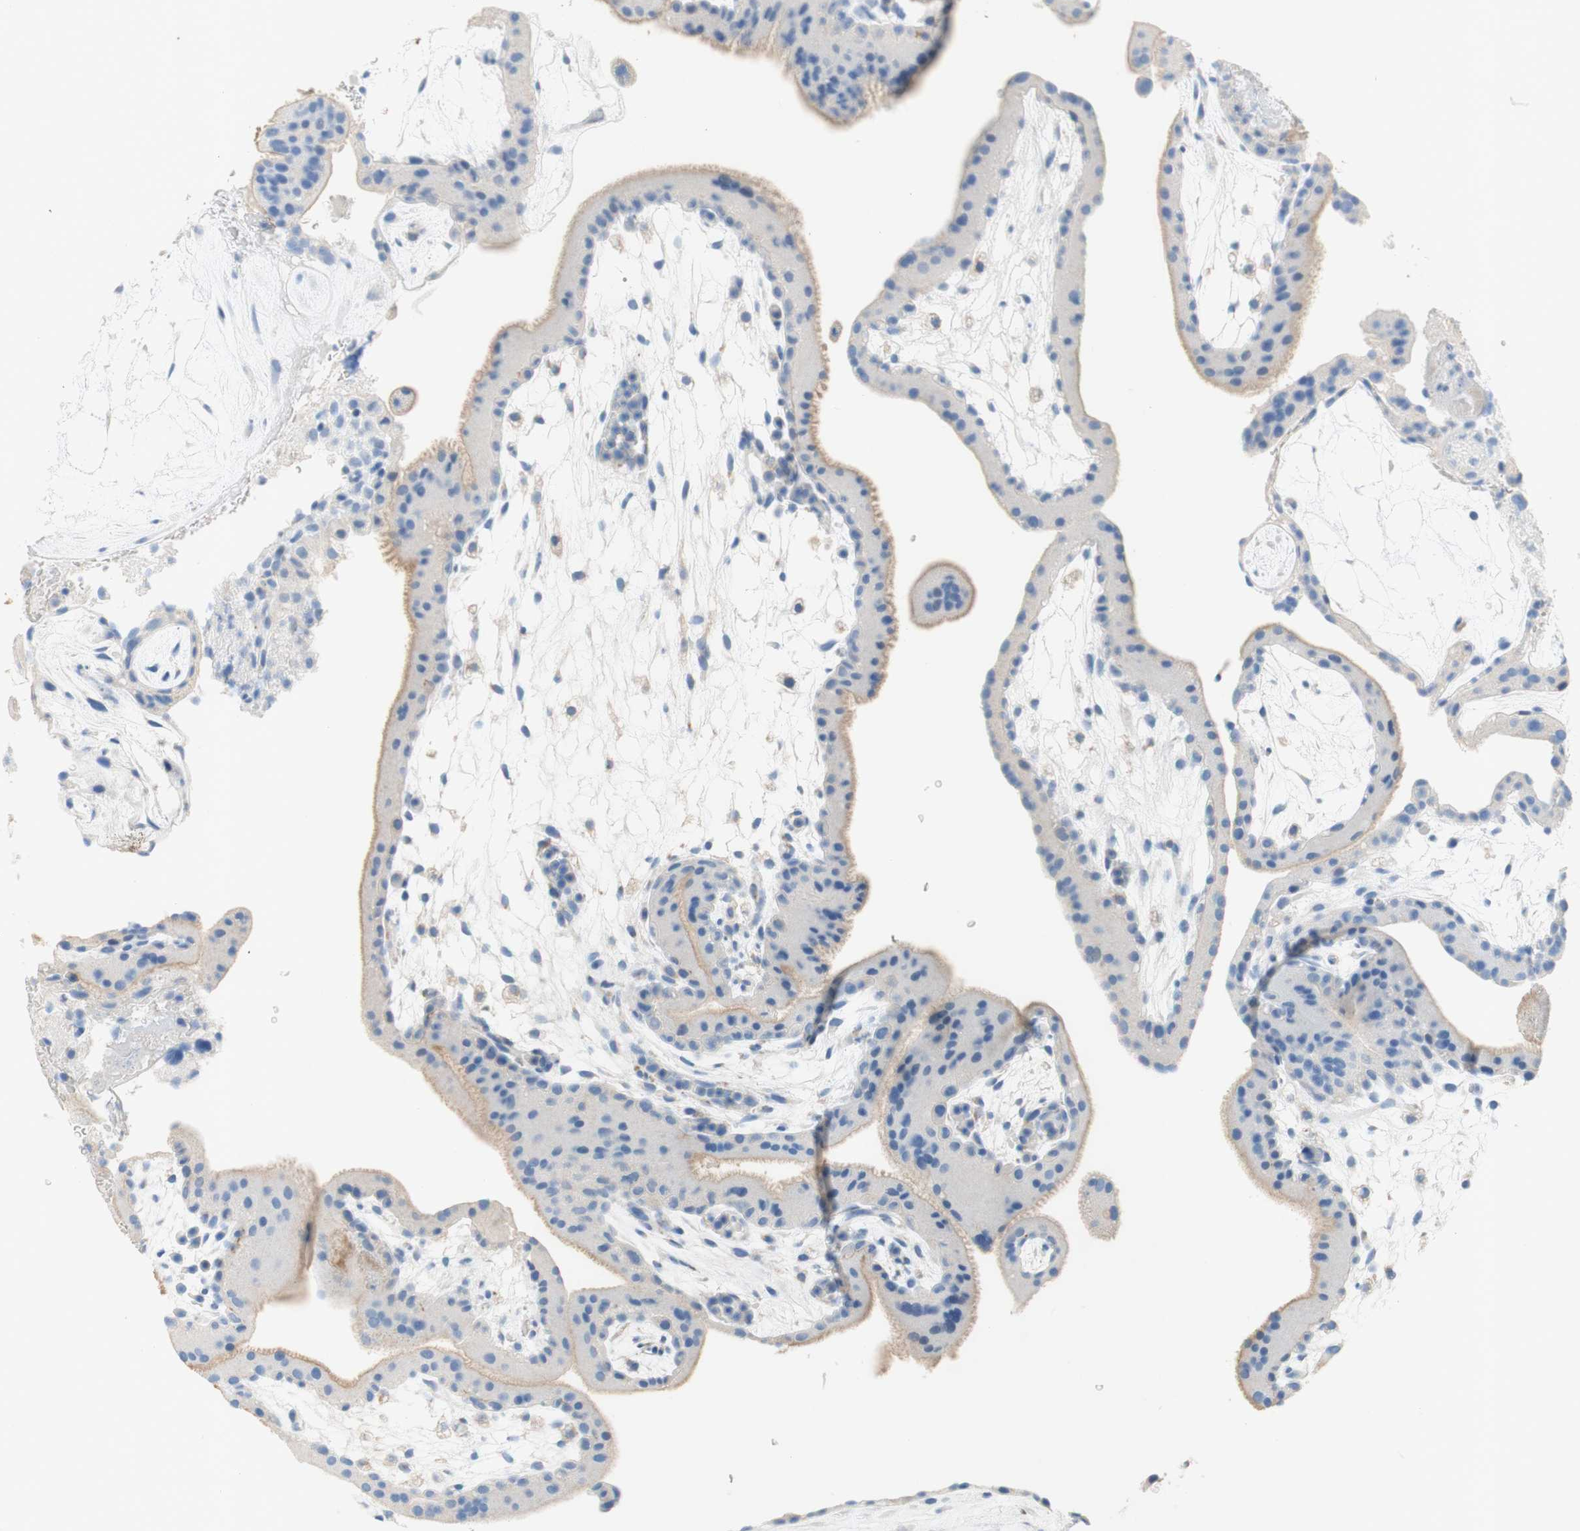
{"staining": {"intensity": "negative", "quantity": "none", "location": "none"}, "tissue": "placenta", "cell_type": "Decidual cells", "image_type": "normal", "snomed": [{"axis": "morphology", "description": "Normal tissue, NOS"}, {"axis": "topography", "description": "Placenta"}], "caption": "IHC histopathology image of normal human placenta stained for a protein (brown), which shows no staining in decidual cells. Brightfield microscopy of IHC stained with DAB (brown) and hematoxylin (blue), captured at high magnification.", "gene": "POLR2J3", "patient": {"sex": "female", "age": 19}}